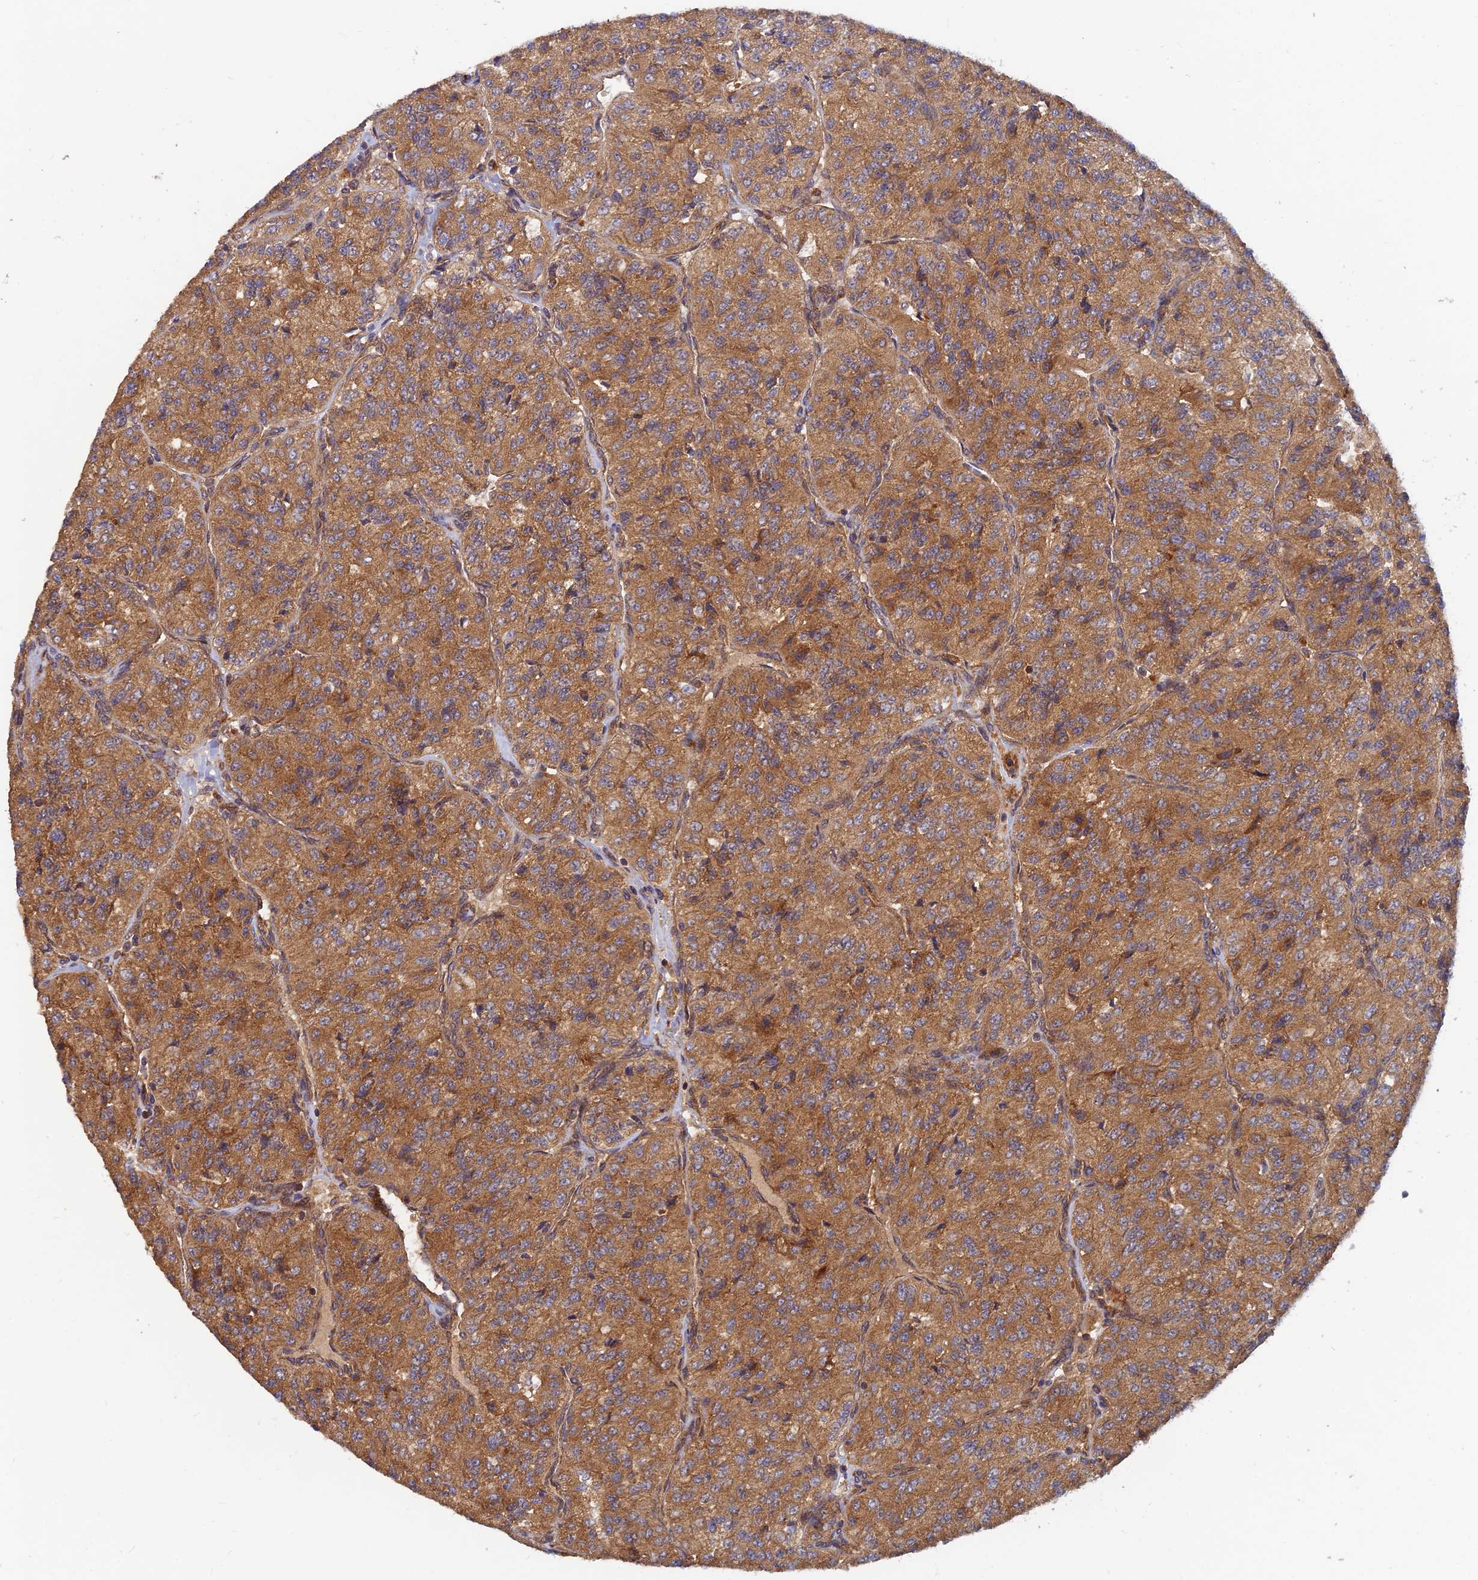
{"staining": {"intensity": "moderate", "quantity": ">75%", "location": "cytoplasmic/membranous"}, "tissue": "renal cancer", "cell_type": "Tumor cells", "image_type": "cancer", "snomed": [{"axis": "morphology", "description": "Adenocarcinoma, NOS"}, {"axis": "topography", "description": "Kidney"}], "caption": "Protein staining of renal cancer tissue shows moderate cytoplasmic/membranous staining in about >75% of tumor cells.", "gene": "RELCH", "patient": {"sex": "female", "age": 63}}